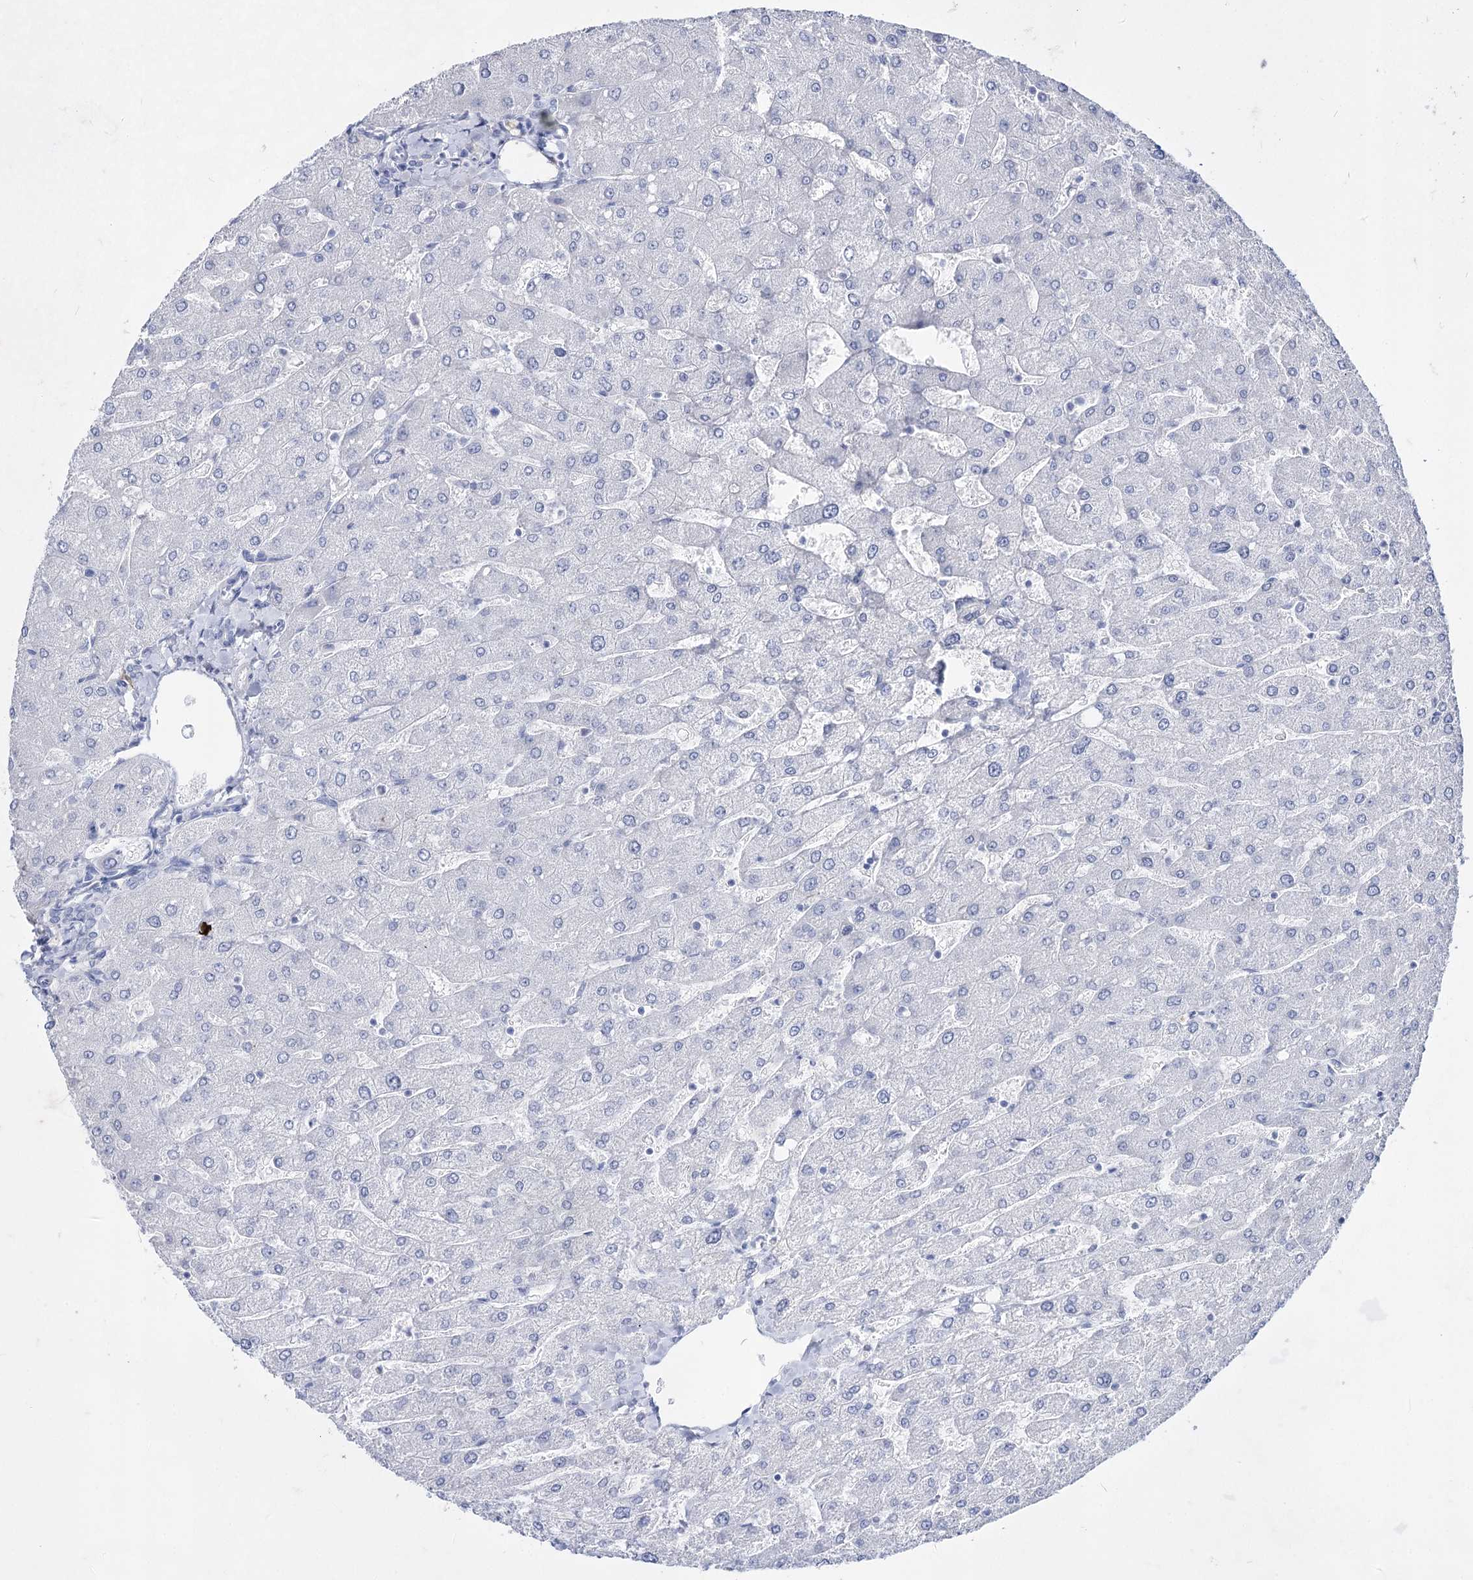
{"staining": {"intensity": "negative", "quantity": "none", "location": "none"}, "tissue": "liver", "cell_type": "Cholangiocytes", "image_type": "normal", "snomed": [{"axis": "morphology", "description": "Normal tissue, NOS"}, {"axis": "topography", "description": "Liver"}], "caption": "The image shows no staining of cholangiocytes in normal liver. Brightfield microscopy of IHC stained with DAB (brown) and hematoxylin (blue), captured at high magnification.", "gene": "ACRV1", "patient": {"sex": "male", "age": 55}}